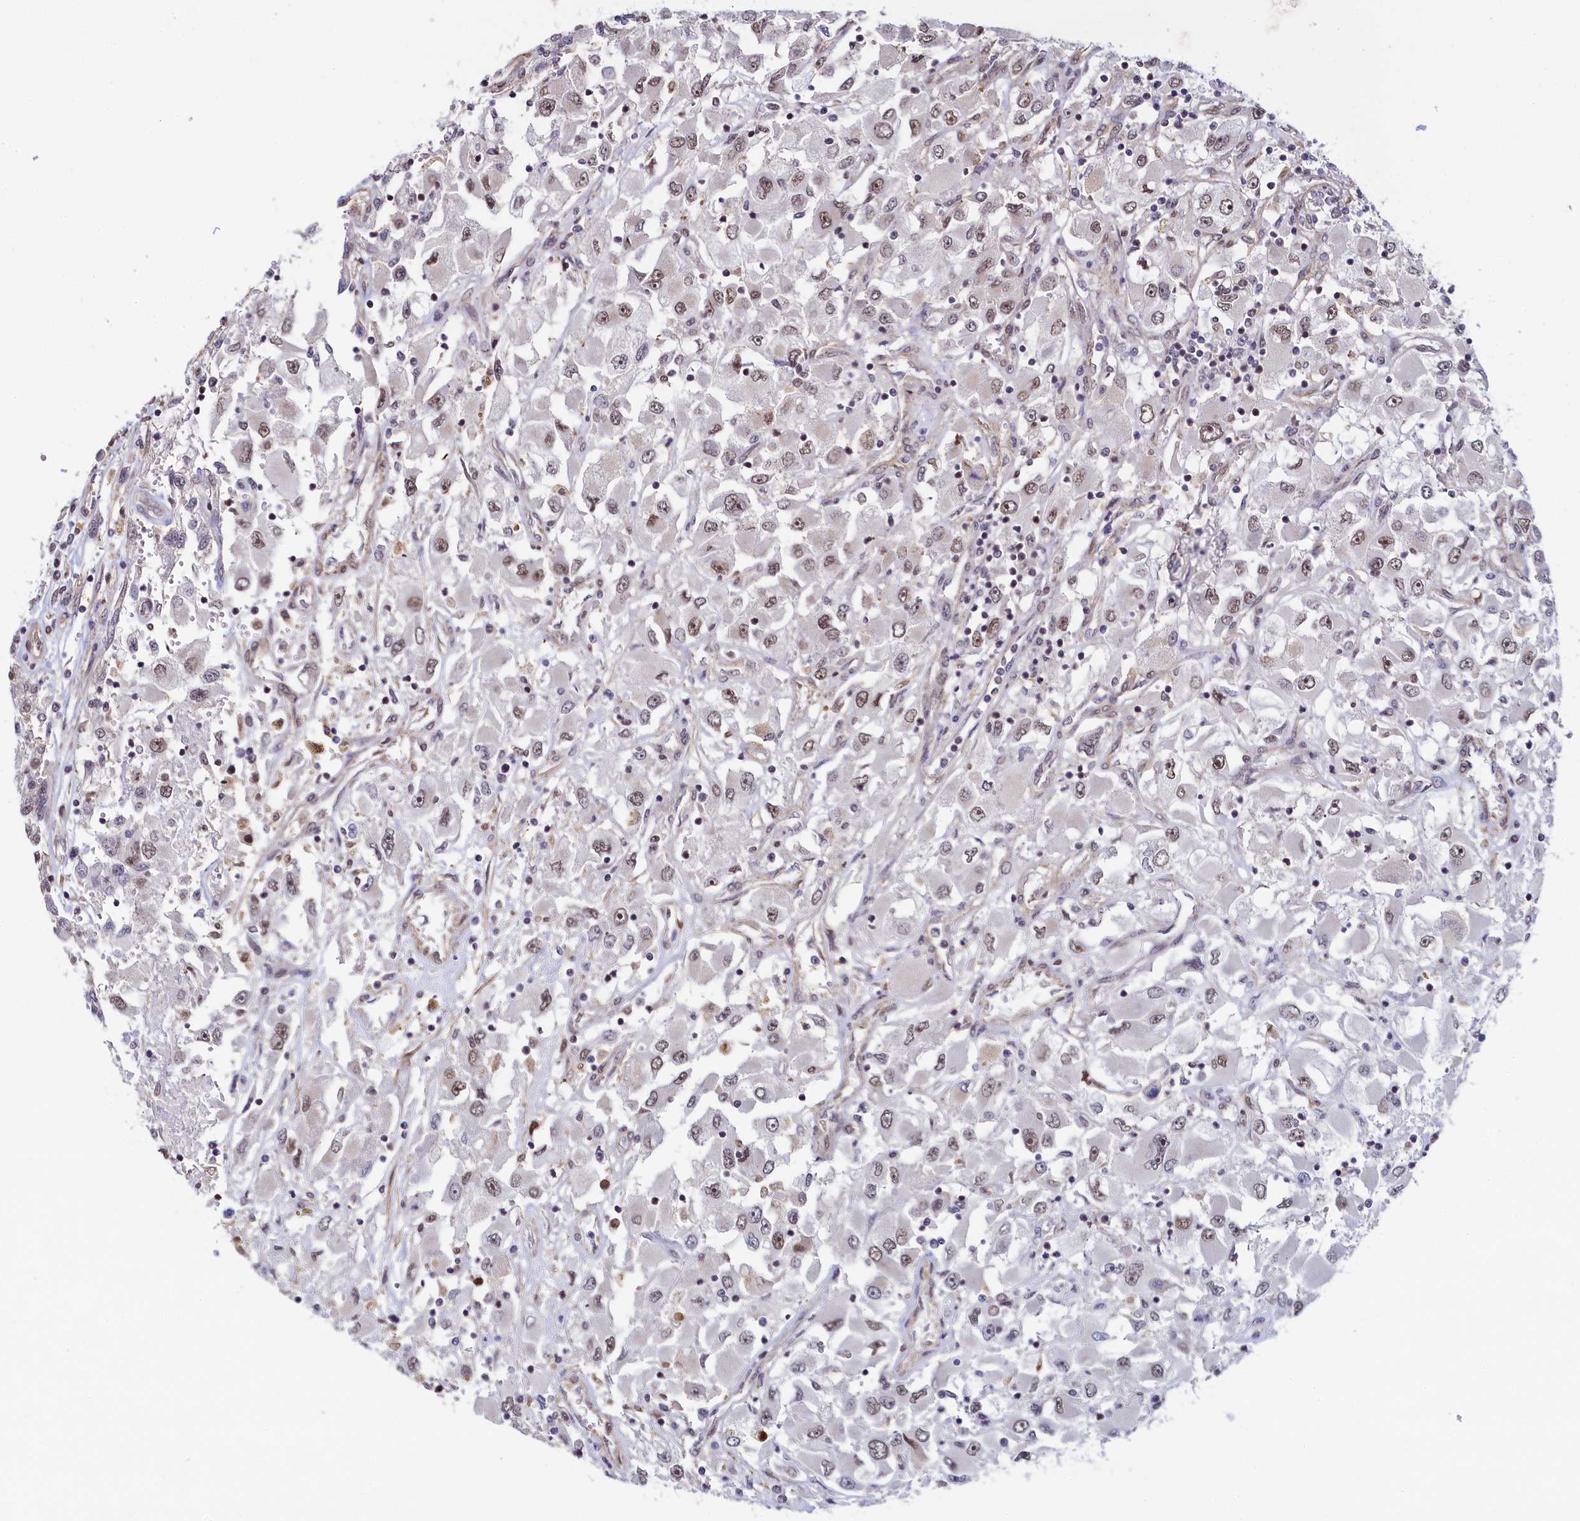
{"staining": {"intensity": "weak", "quantity": ">75%", "location": "nuclear"}, "tissue": "renal cancer", "cell_type": "Tumor cells", "image_type": "cancer", "snomed": [{"axis": "morphology", "description": "Adenocarcinoma, NOS"}, {"axis": "topography", "description": "Kidney"}], "caption": "IHC histopathology image of neoplastic tissue: human adenocarcinoma (renal) stained using IHC exhibits low levels of weak protein expression localized specifically in the nuclear of tumor cells, appearing as a nuclear brown color.", "gene": "INTS14", "patient": {"sex": "female", "age": 52}}